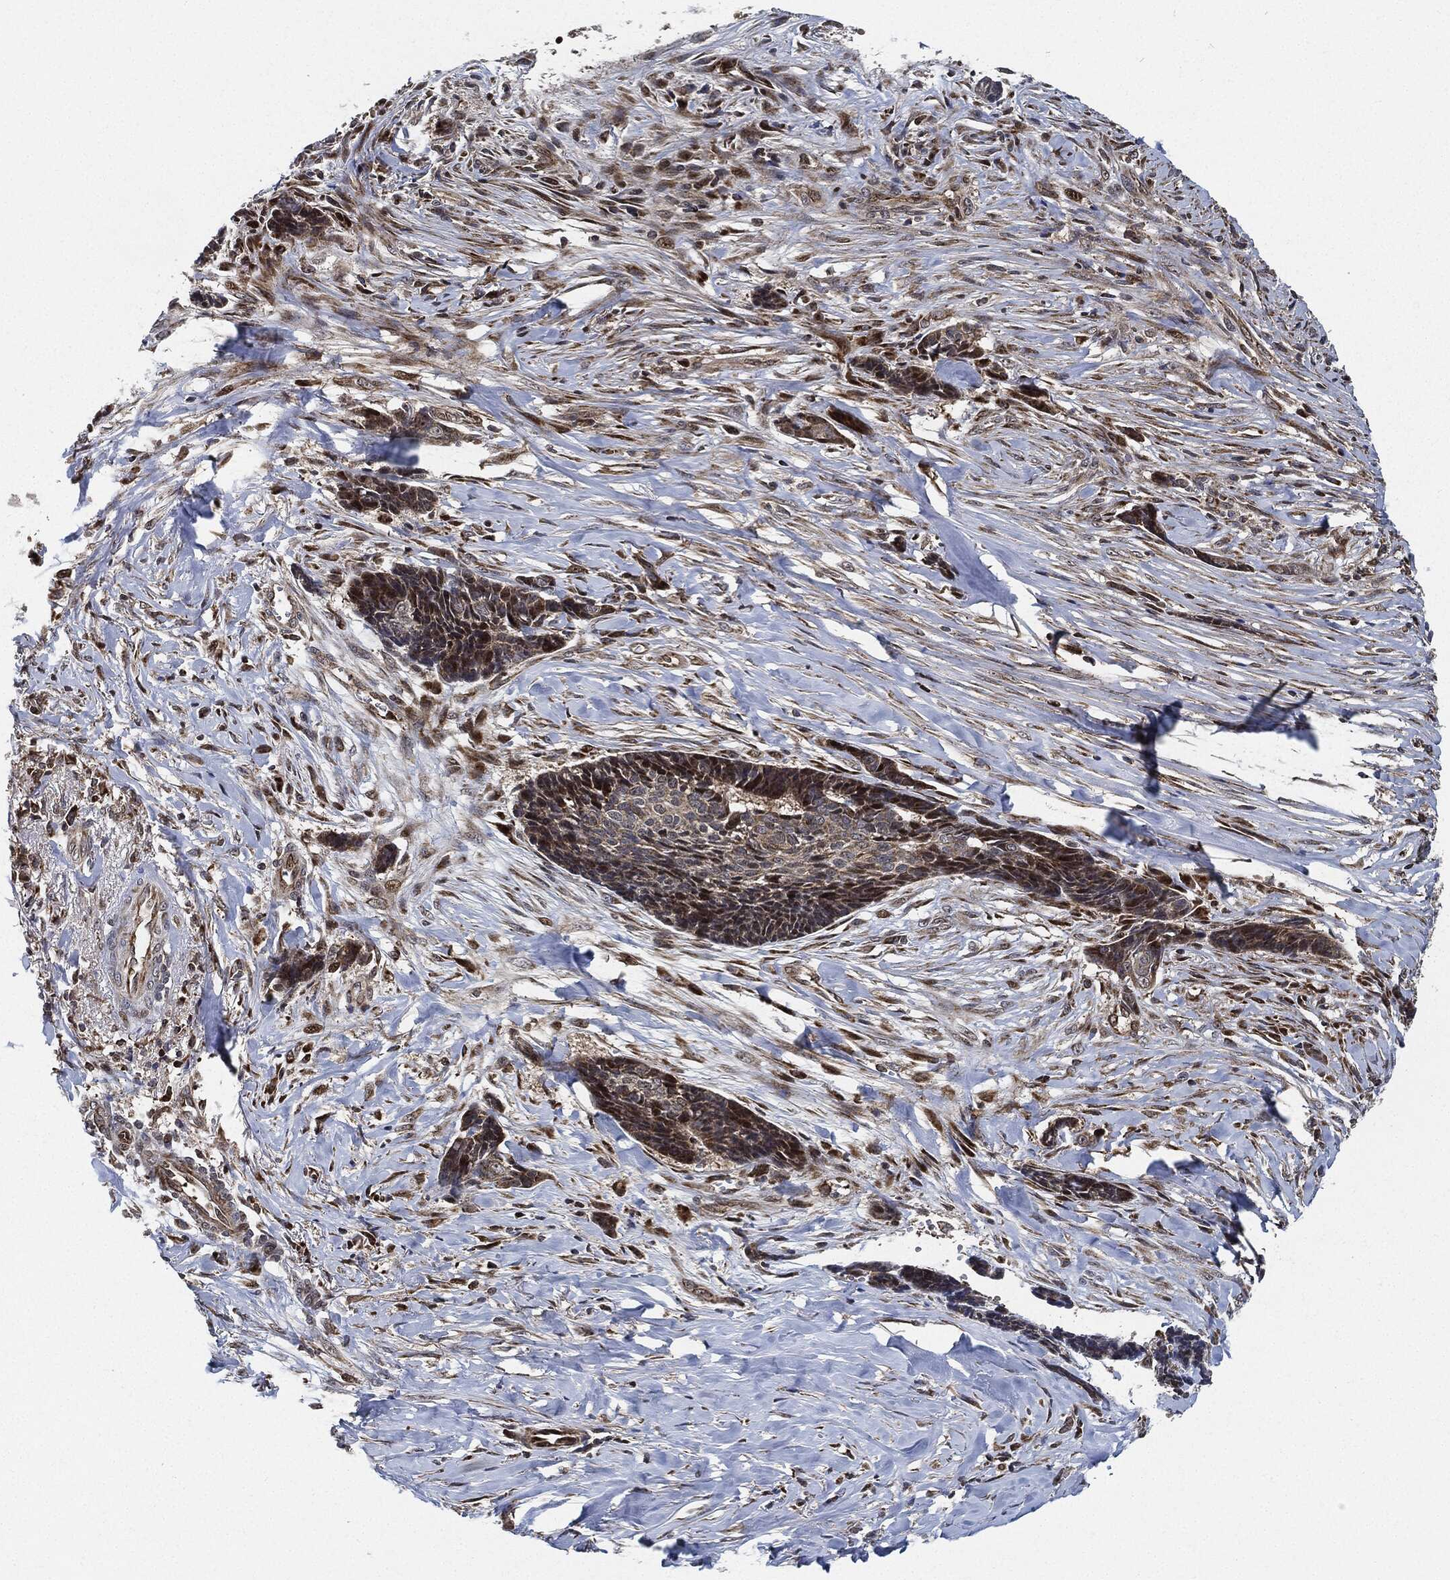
{"staining": {"intensity": "weak", "quantity": "25%-75%", "location": "cytoplasmic/membranous"}, "tissue": "skin cancer", "cell_type": "Tumor cells", "image_type": "cancer", "snomed": [{"axis": "morphology", "description": "Basal cell carcinoma"}, {"axis": "topography", "description": "Skin"}], "caption": "Human skin cancer stained with a brown dye shows weak cytoplasmic/membranous positive expression in approximately 25%-75% of tumor cells.", "gene": "RNASEL", "patient": {"sex": "male", "age": 86}}